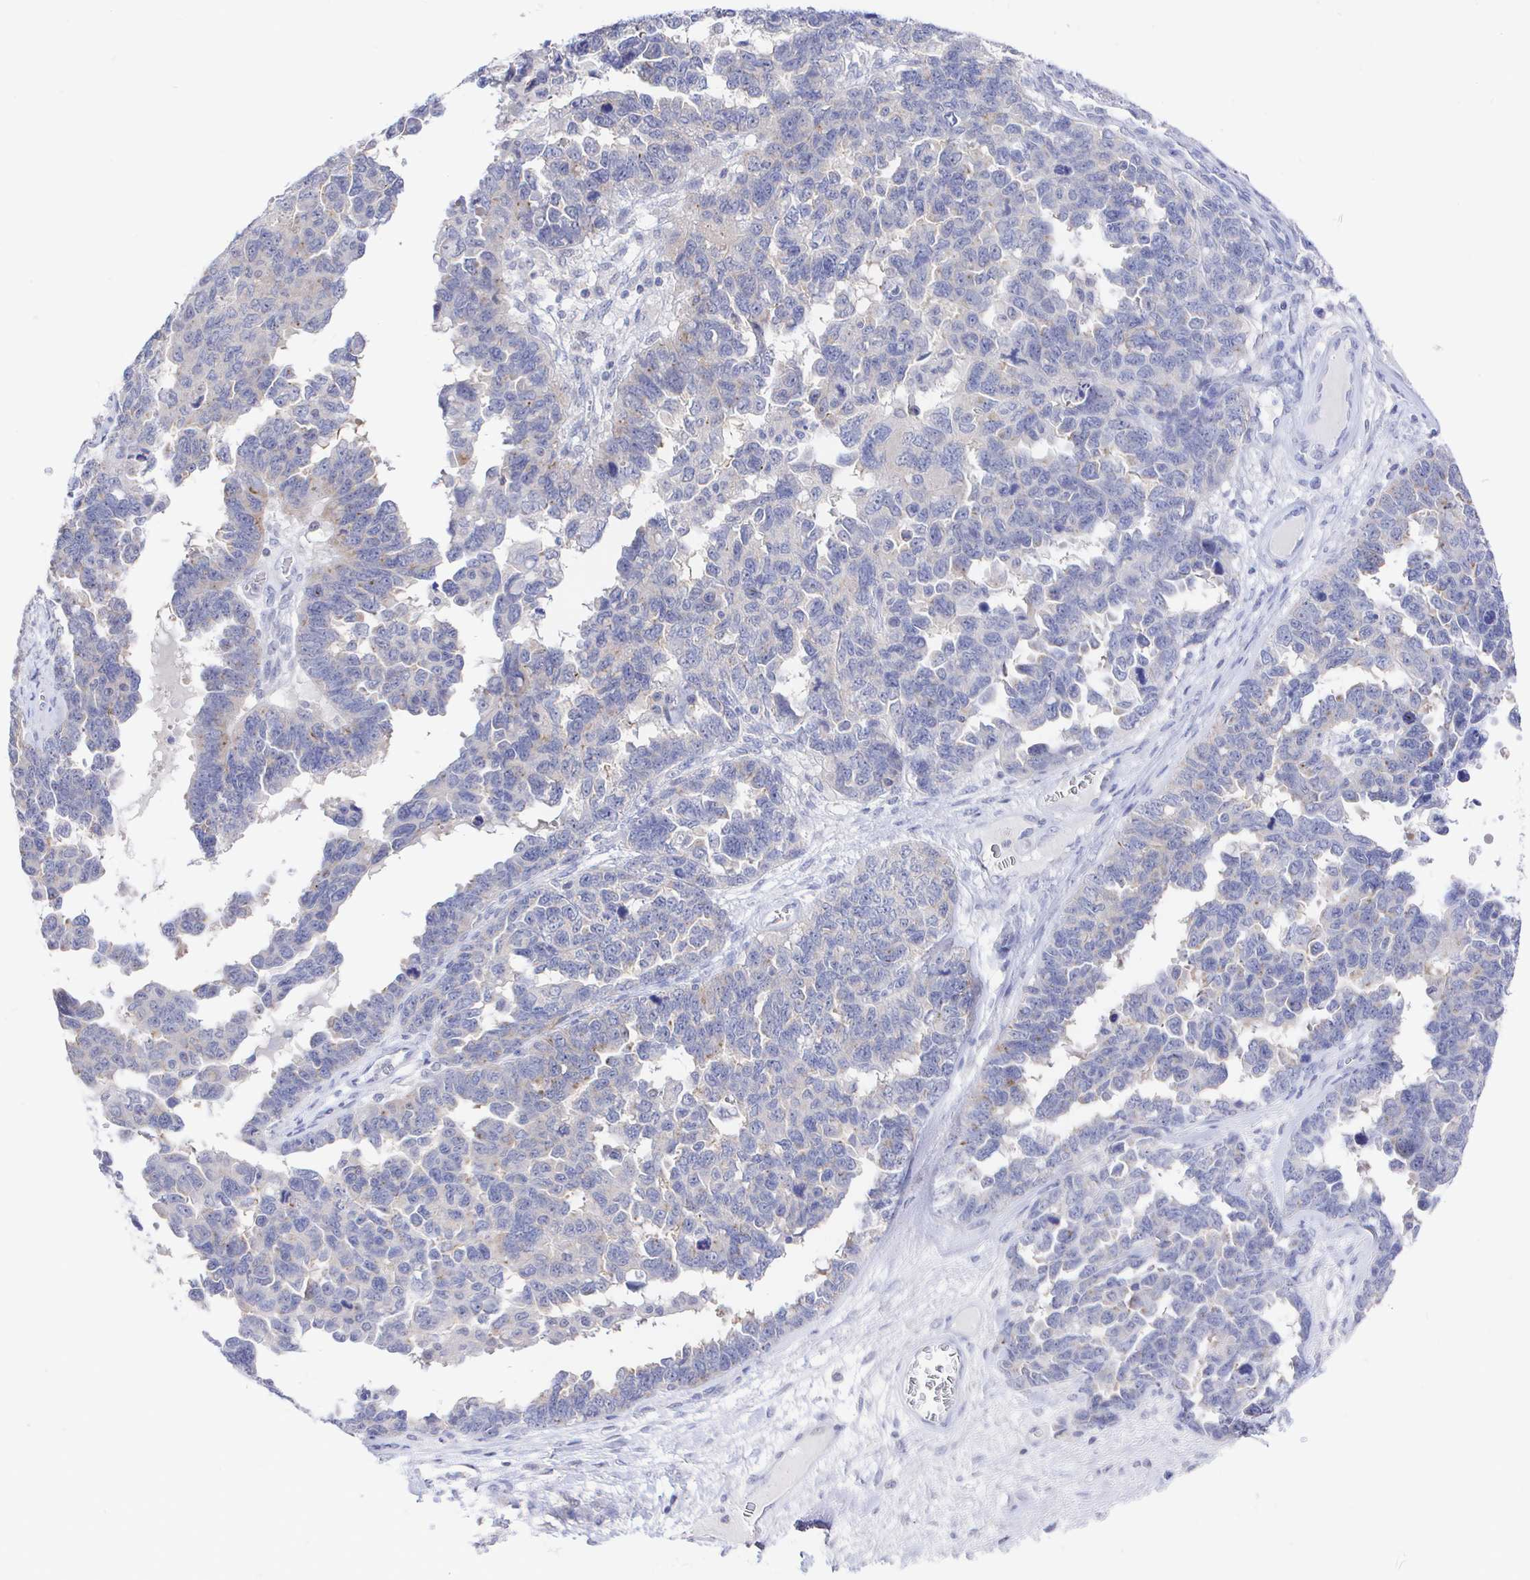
{"staining": {"intensity": "negative", "quantity": "none", "location": "none"}, "tissue": "ovarian cancer", "cell_type": "Tumor cells", "image_type": "cancer", "snomed": [{"axis": "morphology", "description": "Cystadenocarcinoma, serous, NOS"}, {"axis": "topography", "description": "Ovary"}], "caption": "Immunohistochemical staining of ovarian cancer displays no significant staining in tumor cells.", "gene": "LRRC23", "patient": {"sex": "female", "age": 69}}